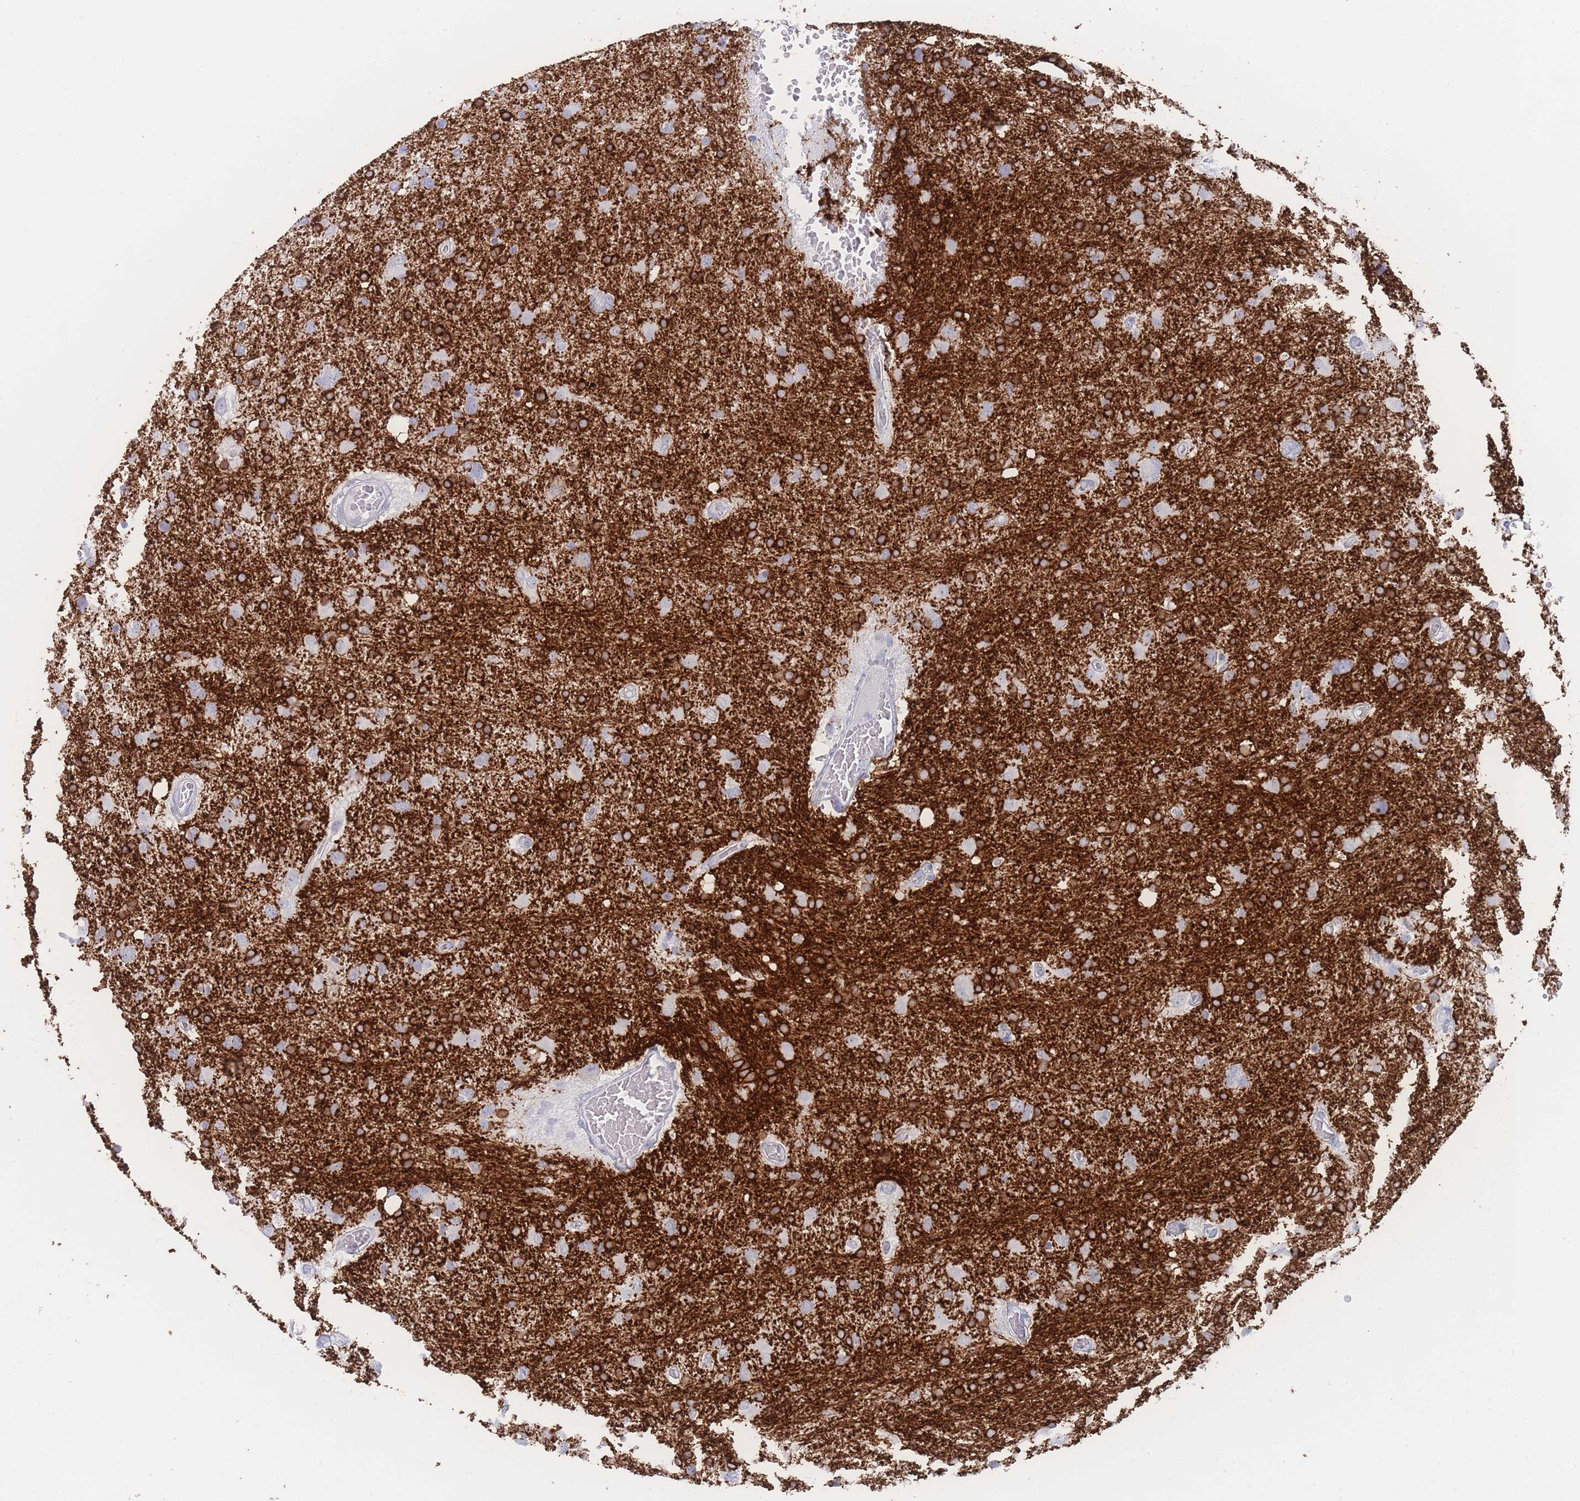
{"staining": {"intensity": "strong", "quantity": "25%-75%", "location": "cytoplasmic/membranous"}, "tissue": "glioma", "cell_type": "Tumor cells", "image_type": "cancer", "snomed": [{"axis": "morphology", "description": "Glioma, malignant, High grade"}, {"axis": "topography", "description": "Brain"}], "caption": "Tumor cells exhibit high levels of strong cytoplasmic/membranous positivity in about 25%-75% of cells in glioma.", "gene": "LRRC37A", "patient": {"sex": "male", "age": 61}}